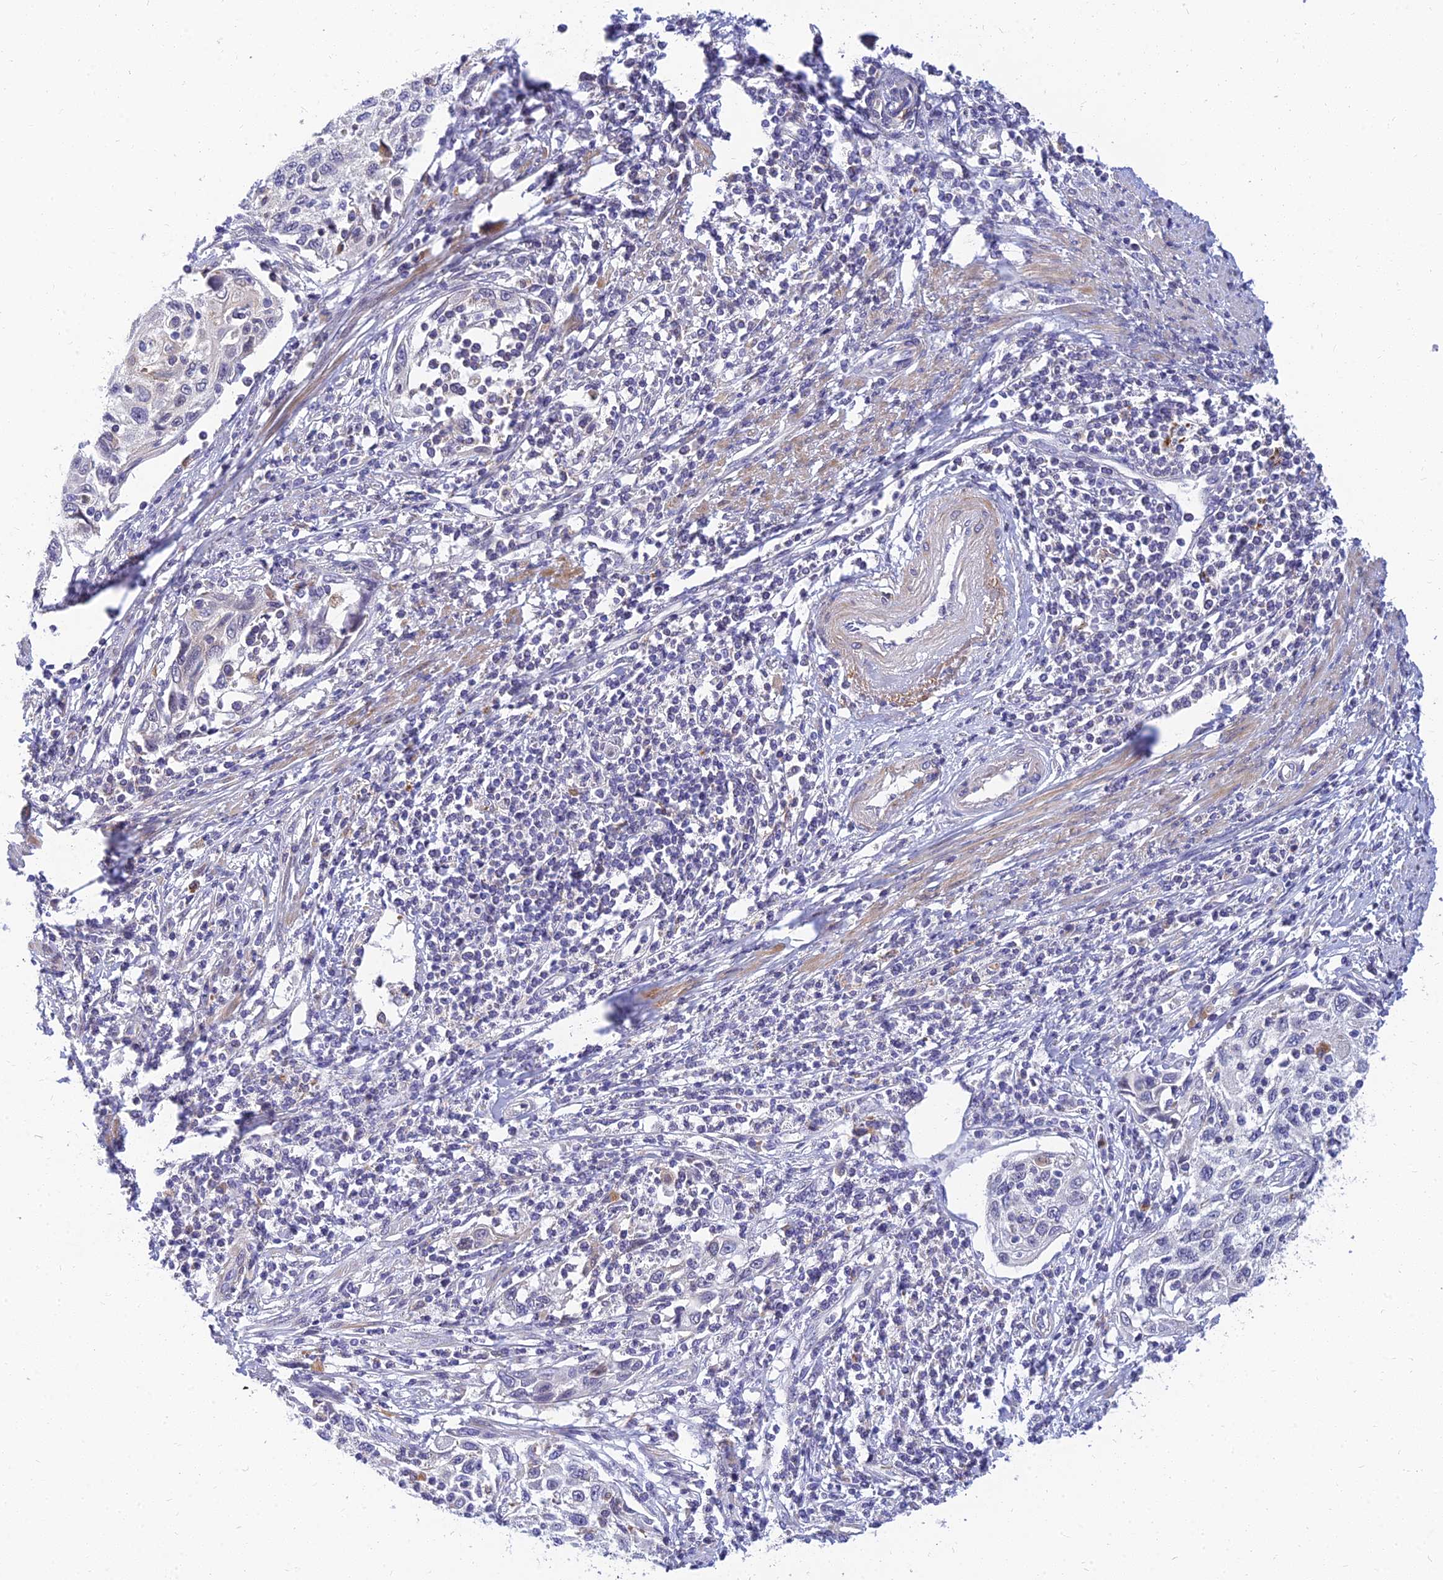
{"staining": {"intensity": "negative", "quantity": "none", "location": "none"}, "tissue": "cervical cancer", "cell_type": "Tumor cells", "image_type": "cancer", "snomed": [{"axis": "morphology", "description": "Squamous cell carcinoma, NOS"}, {"axis": "topography", "description": "Cervix"}], "caption": "Cervical cancer was stained to show a protein in brown. There is no significant staining in tumor cells.", "gene": "ANKS4B", "patient": {"sex": "female", "age": 70}}